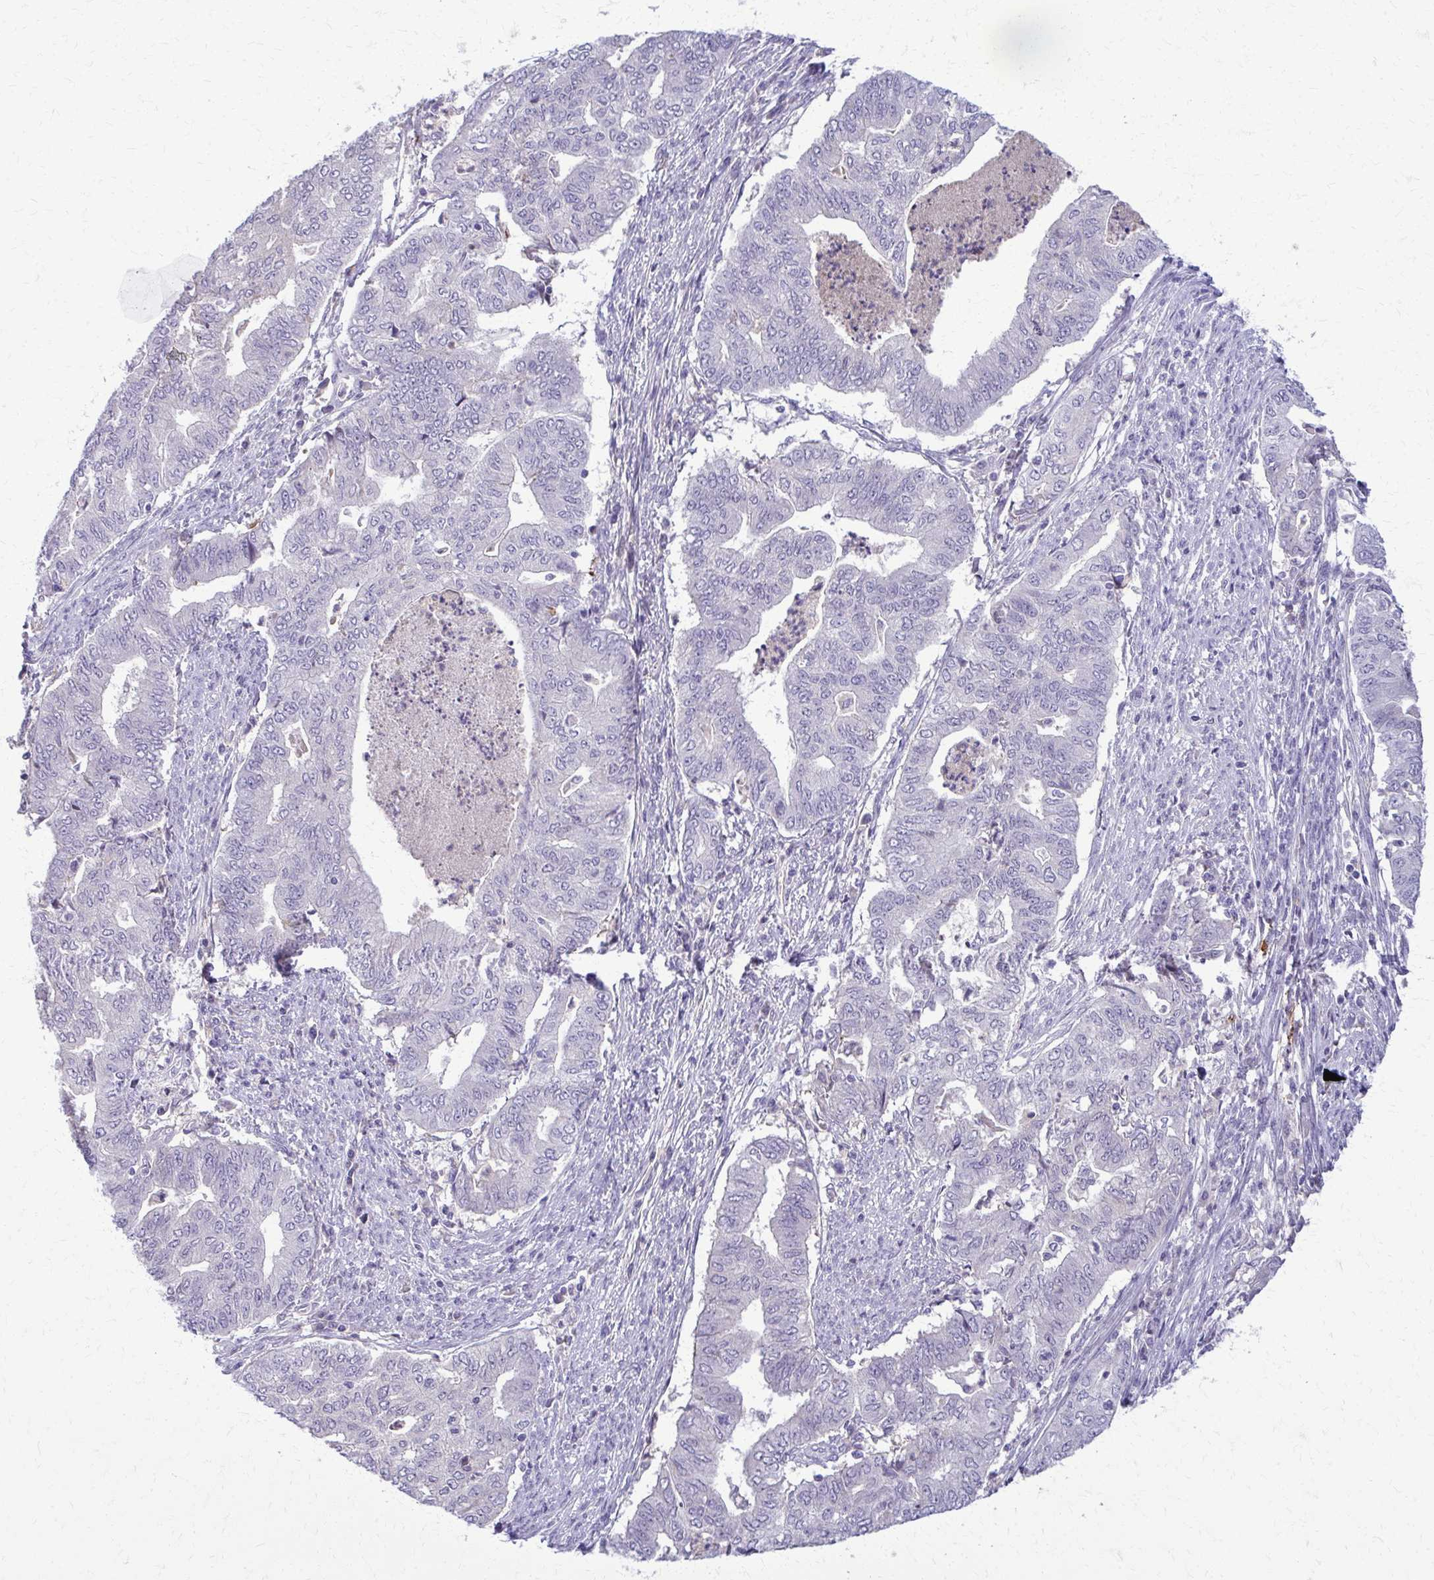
{"staining": {"intensity": "negative", "quantity": "none", "location": "none"}, "tissue": "endometrial cancer", "cell_type": "Tumor cells", "image_type": "cancer", "snomed": [{"axis": "morphology", "description": "Adenocarcinoma, NOS"}, {"axis": "topography", "description": "Endometrium"}], "caption": "DAB immunohistochemical staining of endometrial cancer exhibits no significant expression in tumor cells.", "gene": "OR4M1", "patient": {"sex": "female", "age": 79}}